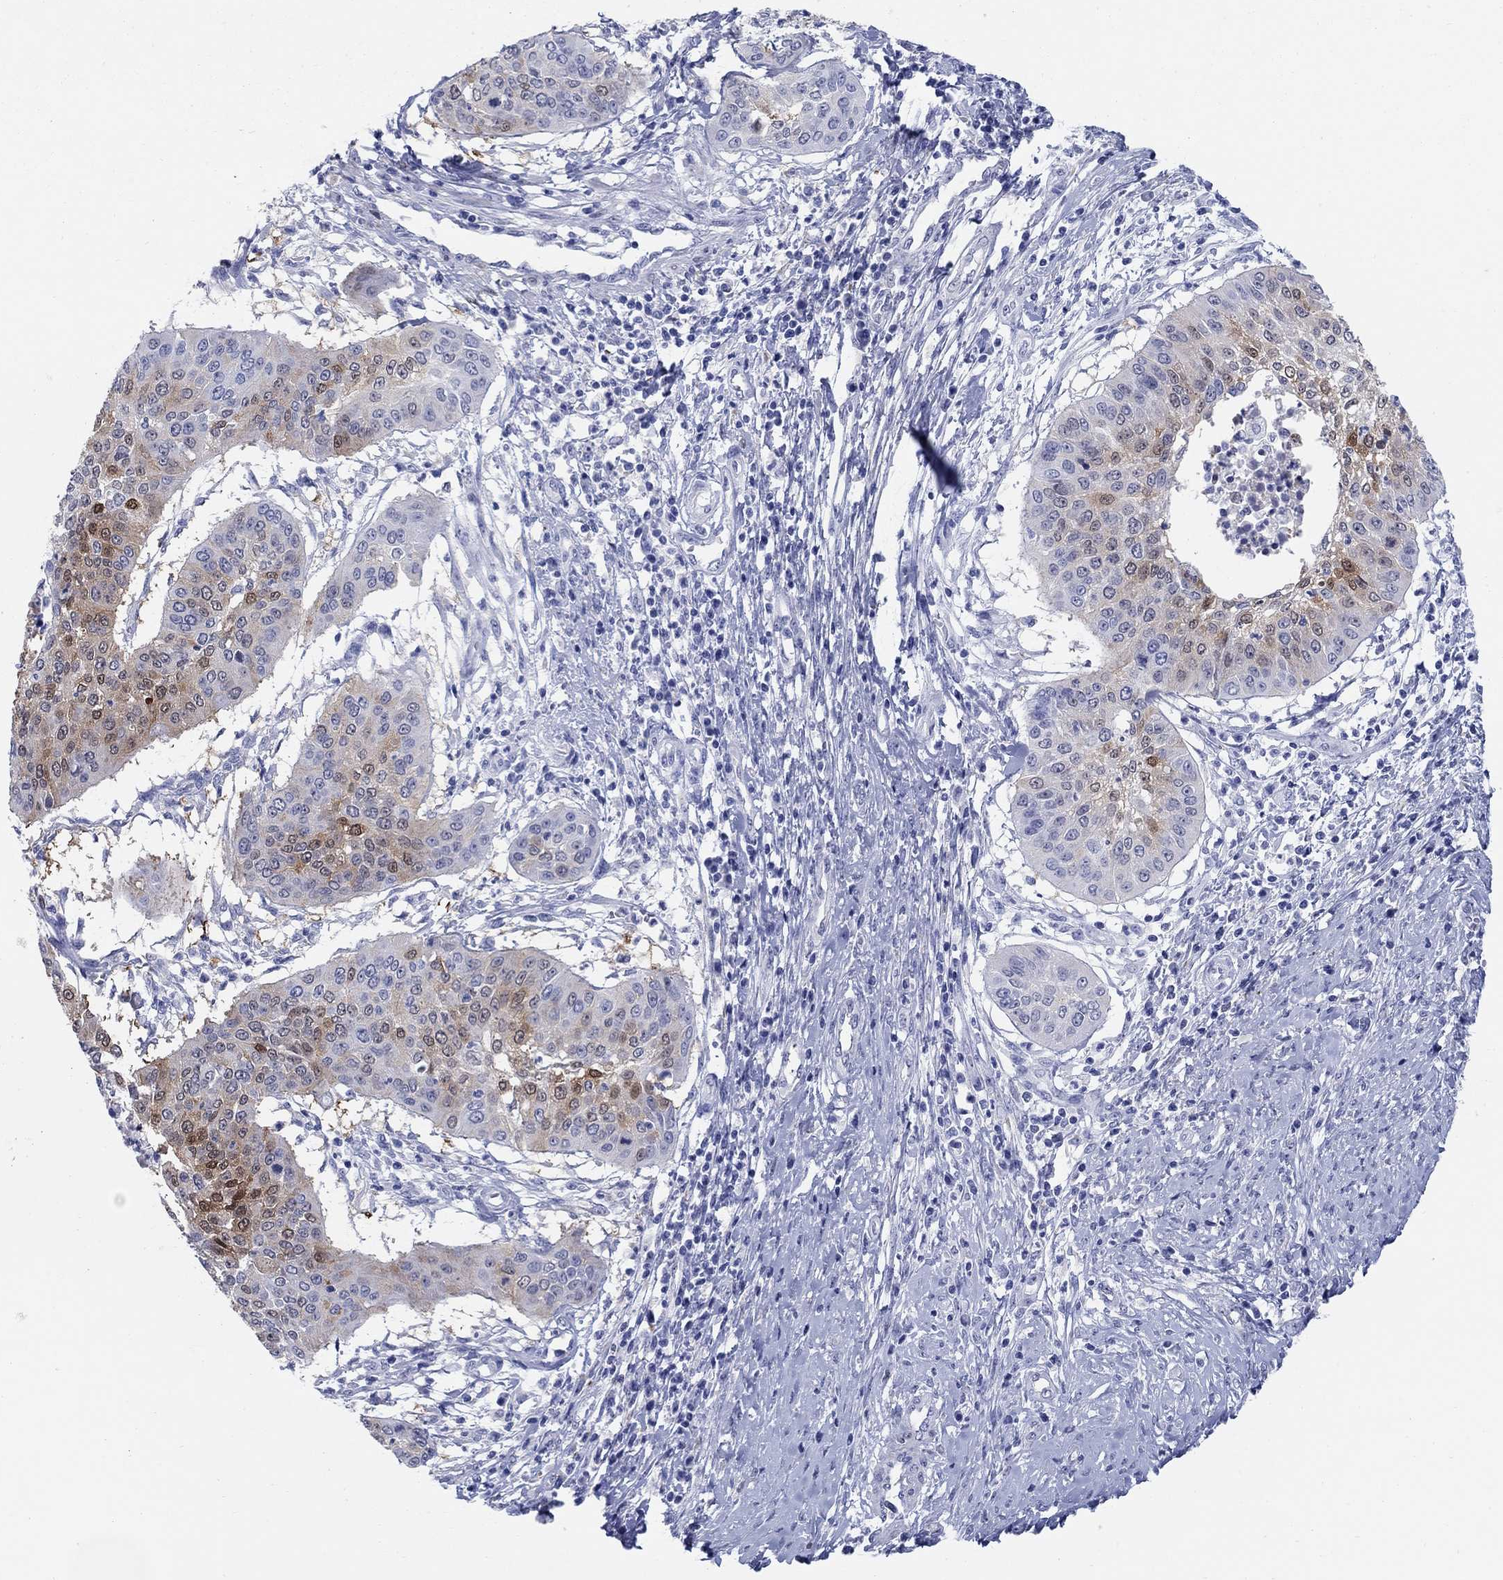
{"staining": {"intensity": "strong", "quantity": "<25%", "location": "cytoplasmic/membranous,nuclear"}, "tissue": "cervical cancer", "cell_type": "Tumor cells", "image_type": "cancer", "snomed": [{"axis": "morphology", "description": "Normal tissue, NOS"}, {"axis": "morphology", "description": "Squamous cell carcinoma, NOS"}, {"axis": "topography", "description": "Cervix"}], "caption": "Protein expression analysis of cervical cancer (squamous cell carcinoma) shows strong cytoplasmic/membranous and nuclear positivity in about <25% of tumor cells.", "gene": "AKR1C2", "patient": {"sex": "female", "age": 39}}